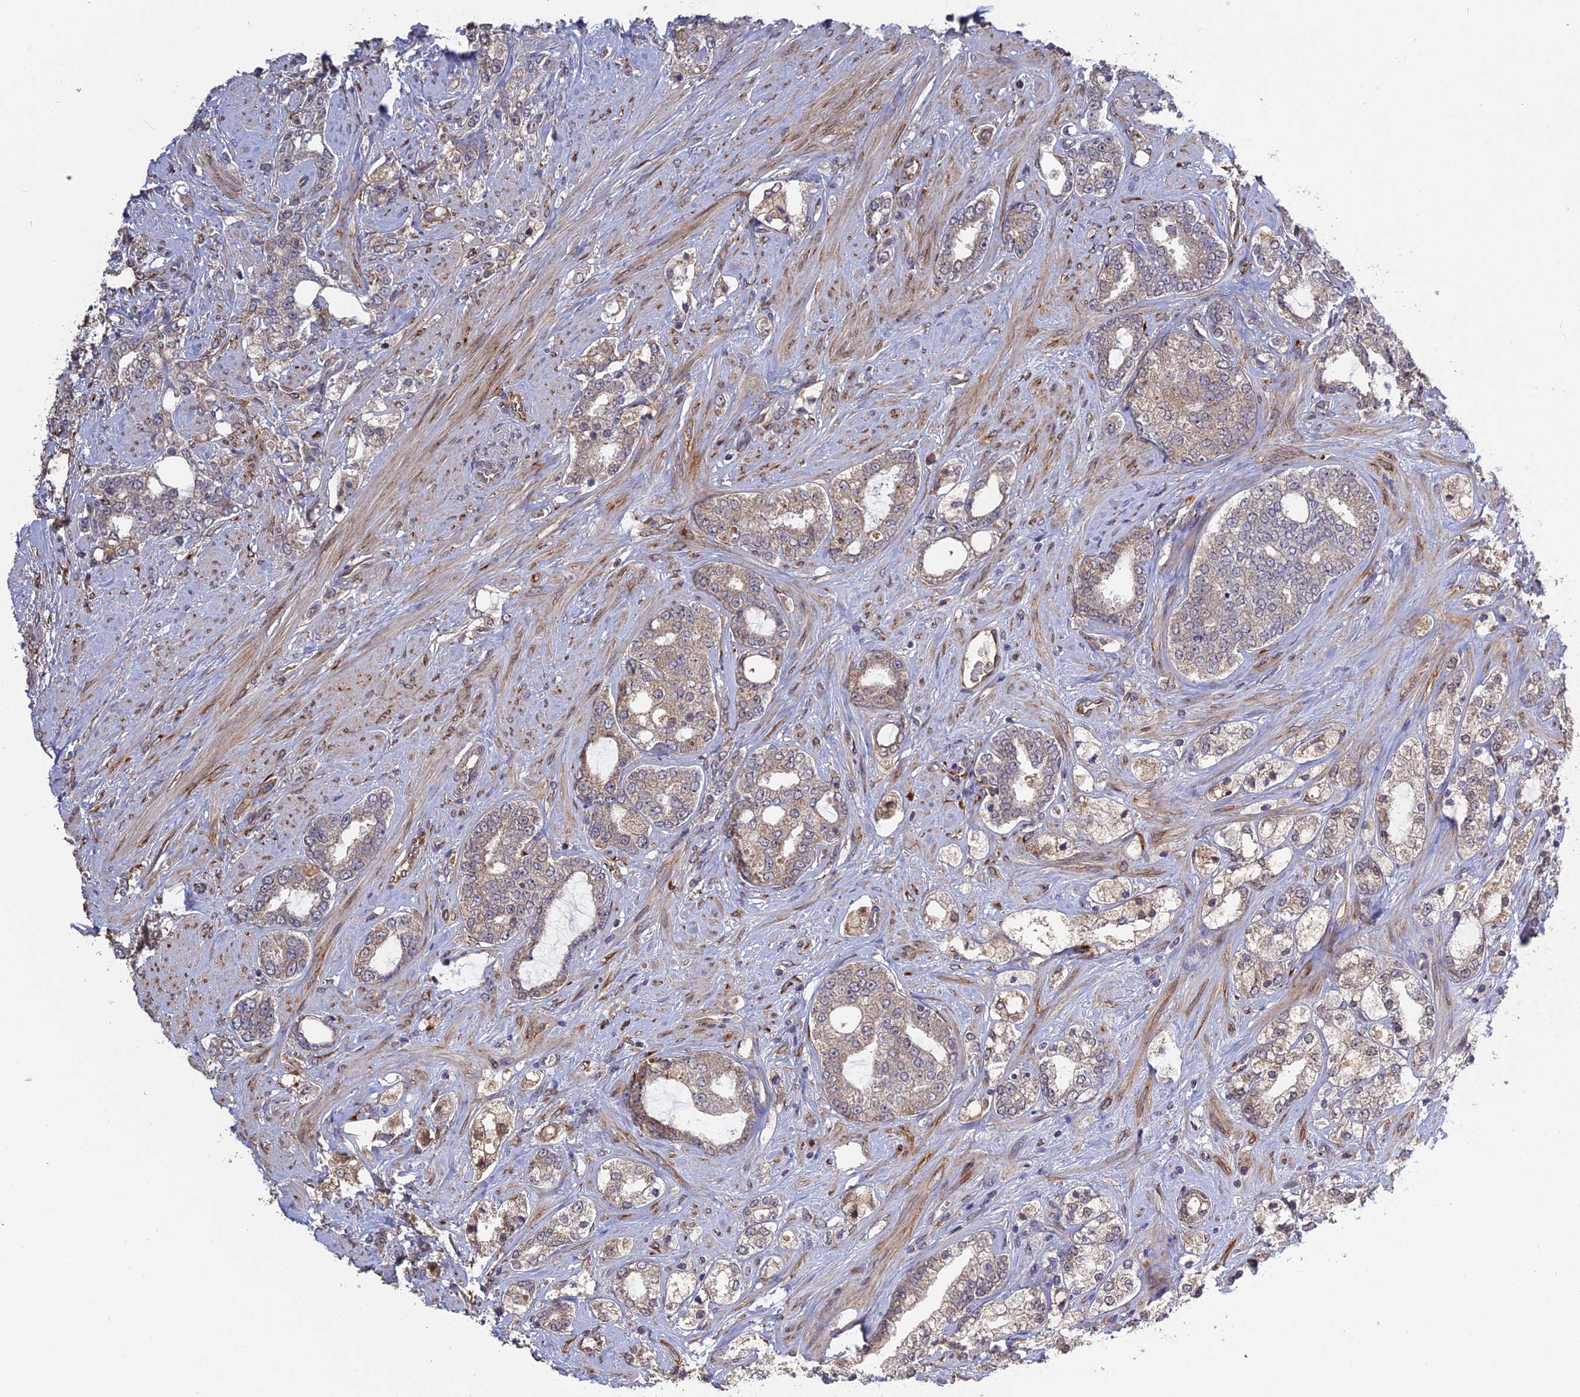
{"staining": {"intensity": "weak", "quantity": "25%-75%", "location": "cytoplasmic/membranous"}, "tissue": "prostate cancer", "cell_type": "Tumor cells", "image_type": "cancer", "snomed": [{"axis": "morphology", "description": "Adenocarcinoma, High grade"}, {"axis": "topography", "description": "Prostate"}], "caption": "Prostate high-grade adenocarcinoma stained for a protein exhibits weak cytoplasmic/membranous positivity in tumor cells.", "gene": "PPIC", "patient": {"sex": "male", "age": 64}}